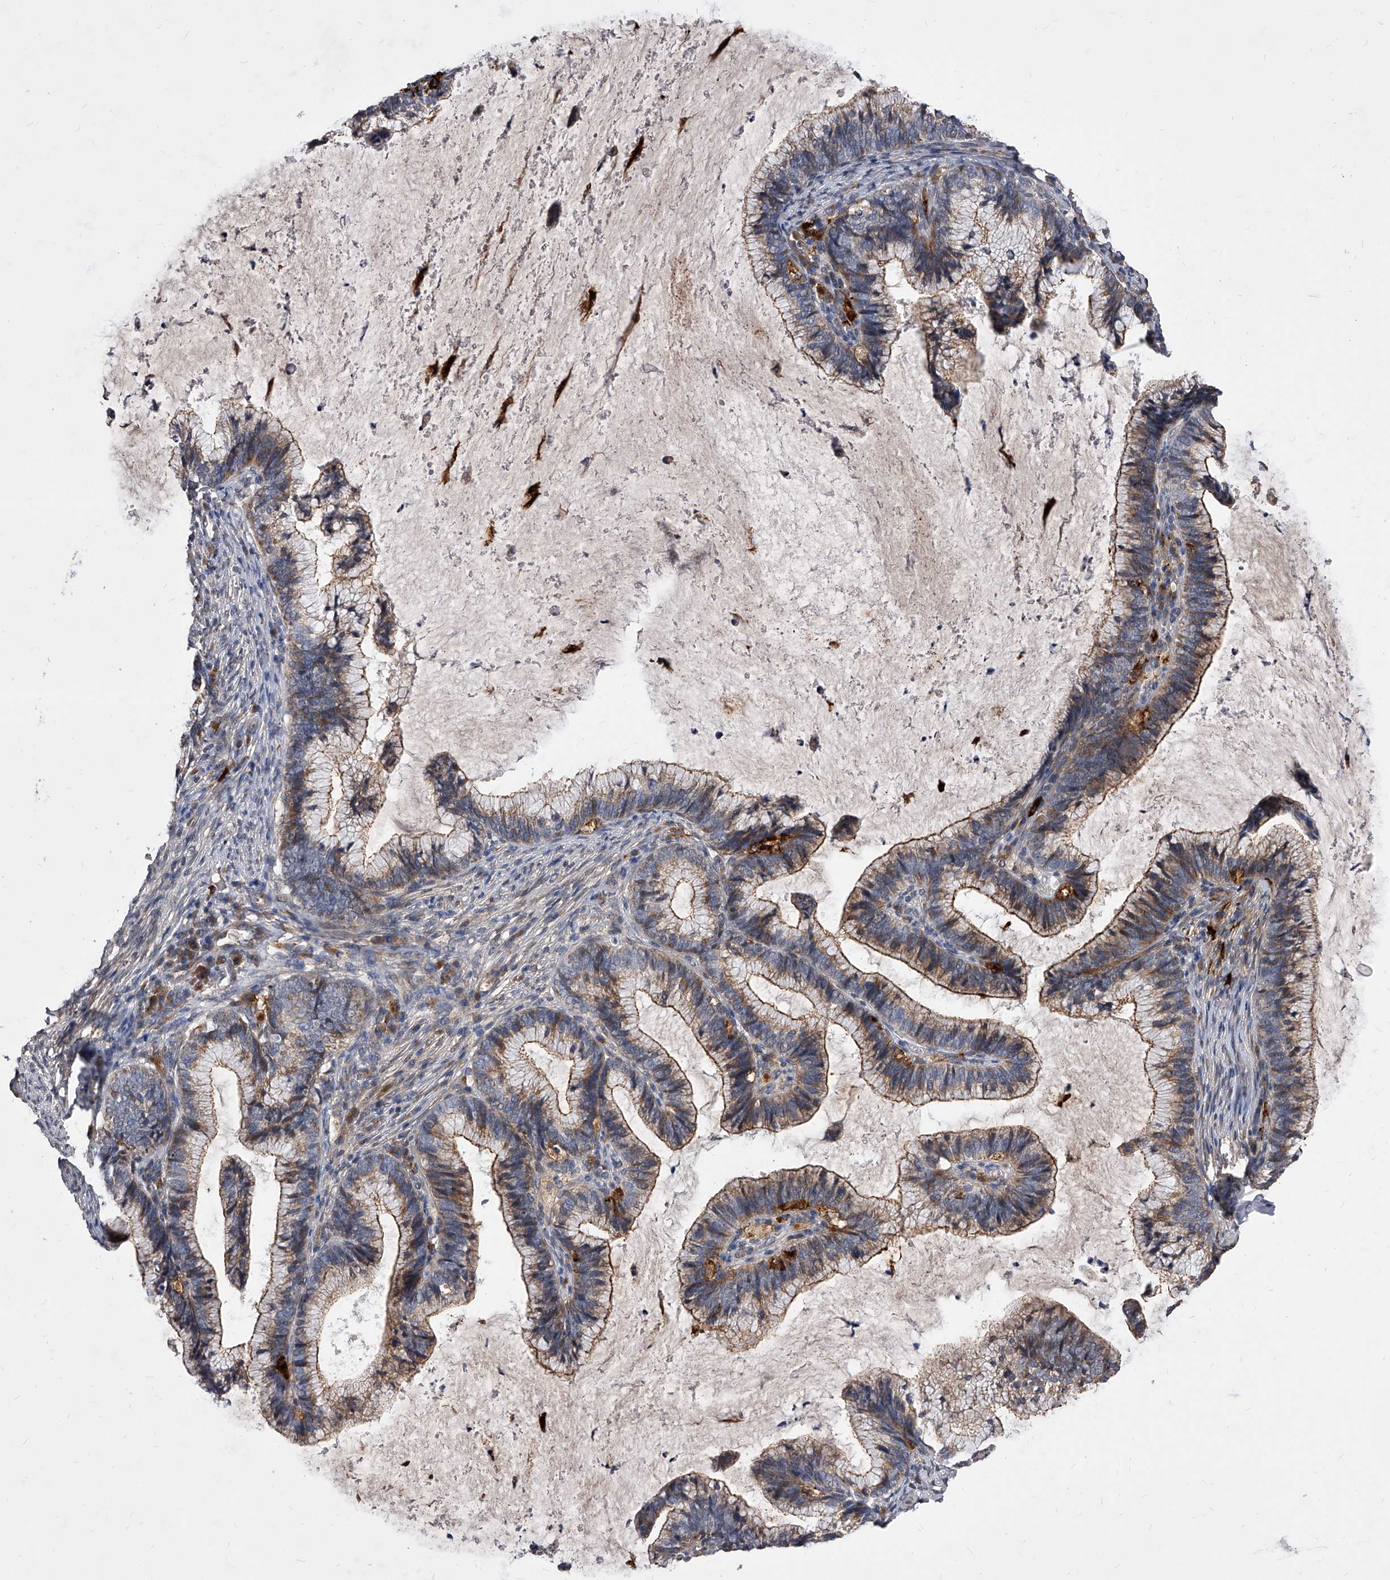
{"staining": {"intensity": "moderate", "quantity": ">75%", "location": "cytoplasmic/membranous"}, "tissue": "cervical cancer", "cell_type": "Tumor cells", "image_type": "cancer", "snomed": [{"axis": "morphology", "description": "Adenocarcinoma, NOS"}, {"axis": "topography", "description": "Cervix"}], "caption": "Adenocarcinoma (cervical) stained with a brown dye reveals moderate cytoplasmic/membranous positive positivity in approximately >75% of tumor cells.", "gene": "SOBP", "patient": {"sex": "female", "age": 36}}